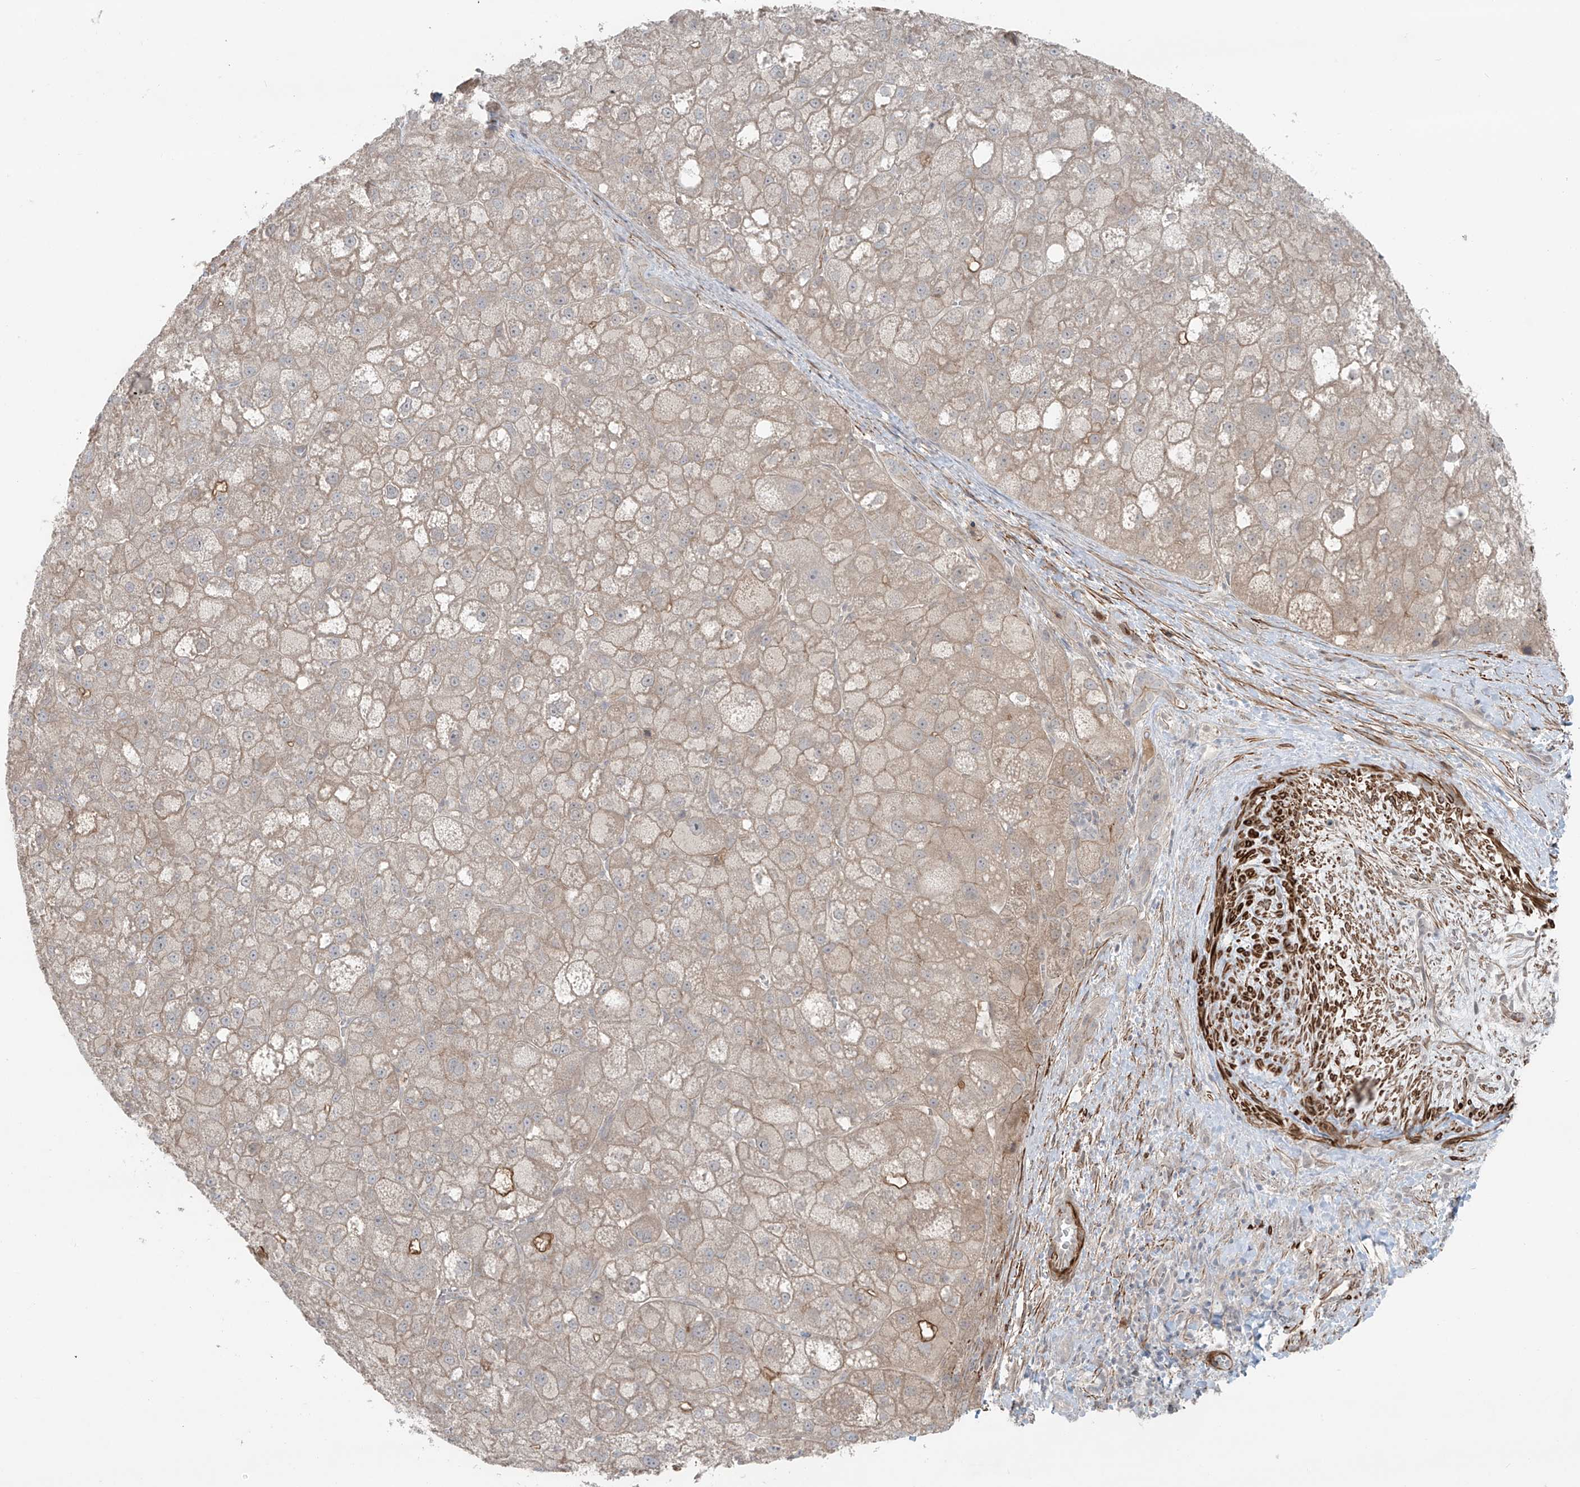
{"staining": {"intensity": "weak", "quantity": ">75%", "location": "cytoplasmic/membranous"}, "tissue": "liver cancer", "cell_type": "Tumor cells", "image_type": "cancer", "snomed": [{"axis": "morphology", "description": "Carcinoma, Hepatocellular, NOS"}, {"axis": "topography", "description": "Liver"}], "caption": "The immunohistochemical stain highlights weak cytoplasmic/membranous expression in tumor cells of liver hepatocellular carcinoma tissue. The protein is stained brown, and the nuclei are stained in blue (DAB (3,3'-diaminobenzidine) IHC with brightfield microscopy, high magnification).", "gene": "RASGEF1A", "patient": {"sex": "male", "age": 57}}